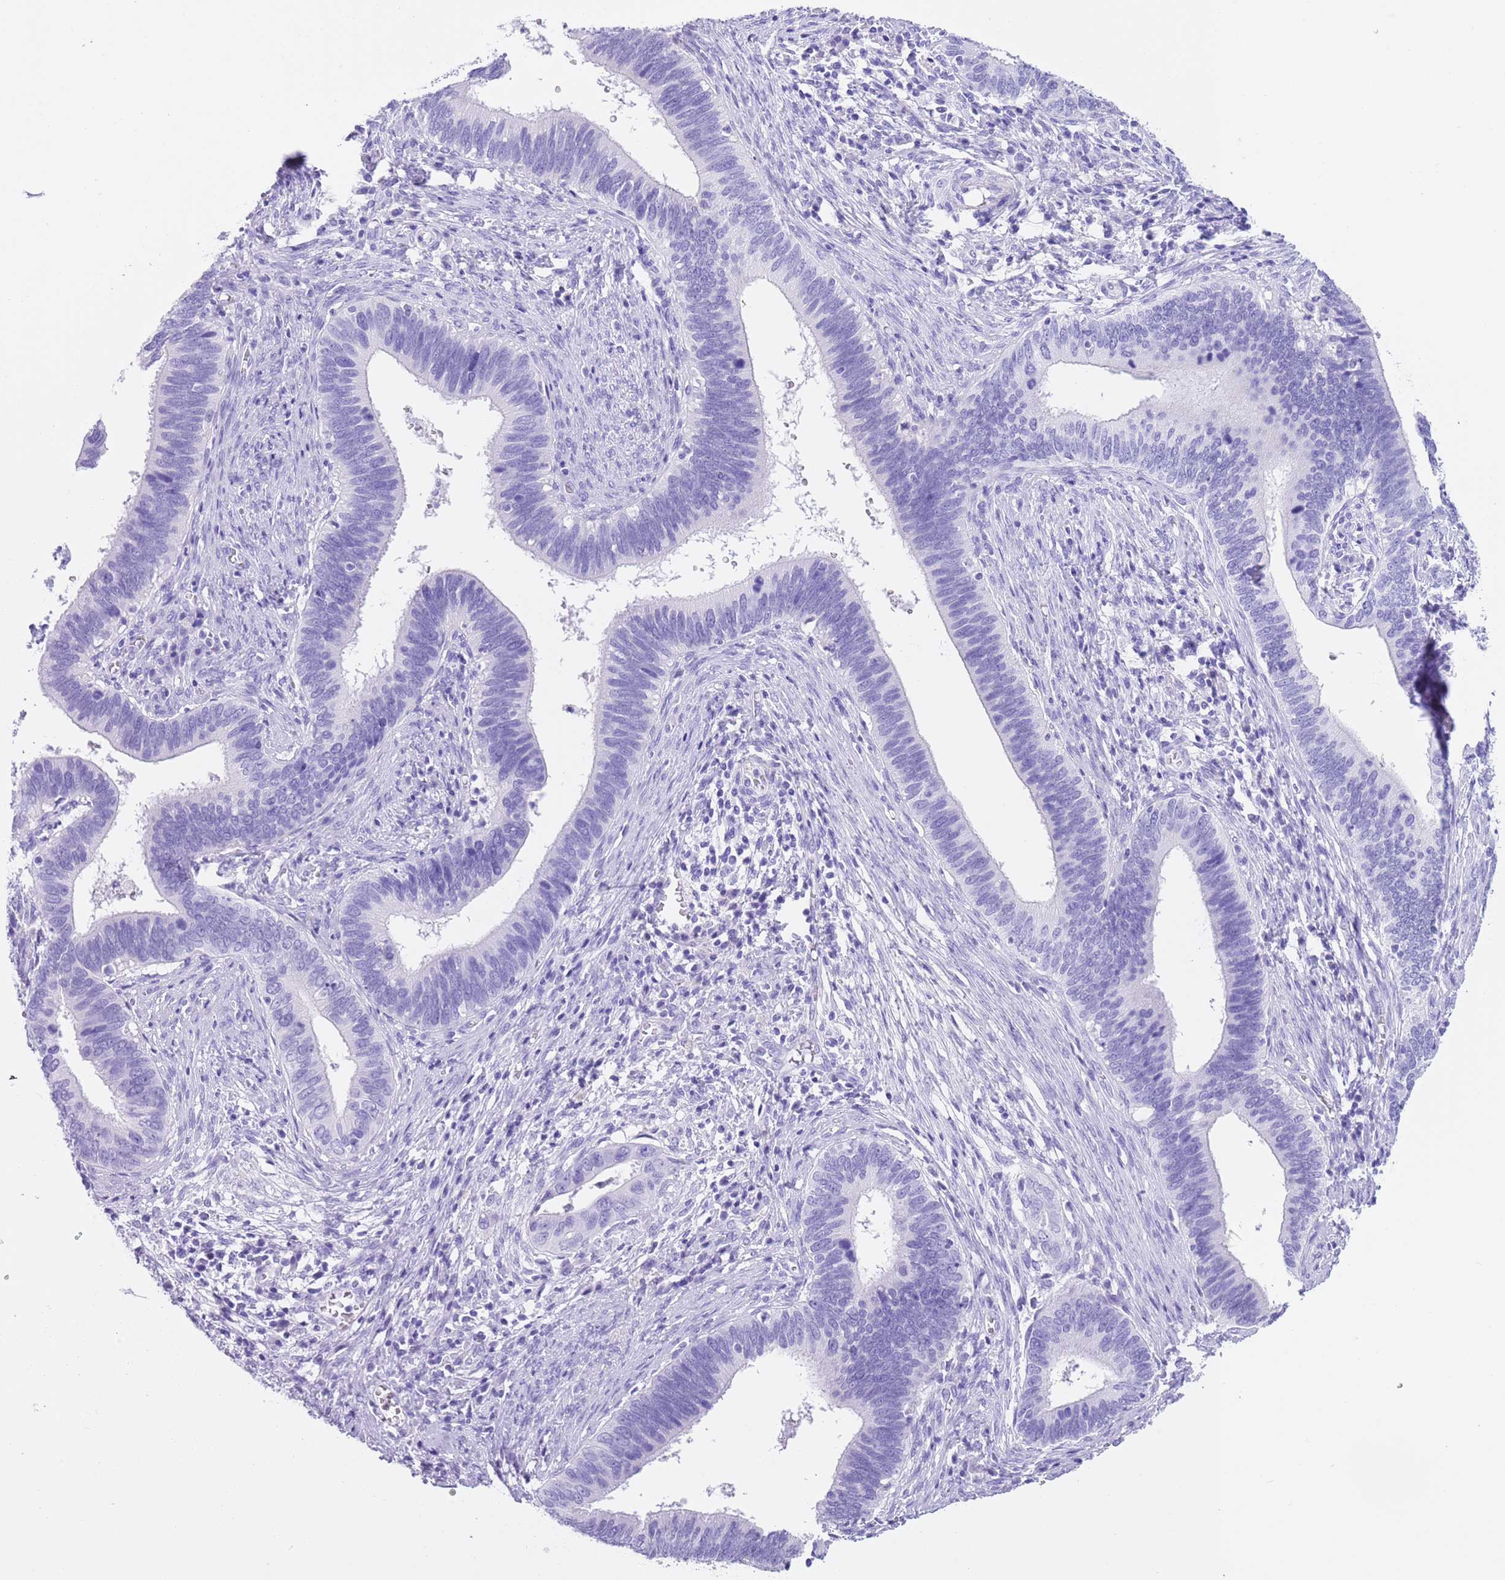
{"staining": {"intensity": "negative", "quantity": "none", "location": "none"}, "tissue": "cervical cancer", "cell_type": "Tumor cells", "image_type": "cancer", "snomed": [{"axis": "morphology", "description": "Adenocarcinoma, NOS"}, {"axis": "topography", "description": "Cervix"}], "caption": "Adenocarcinoma (cervical) was stained to show a protein in brown. There is no significant expression in tumor cells.", "gene": "TMEM185B", "patient": {"sex": "female", "age": 42}}